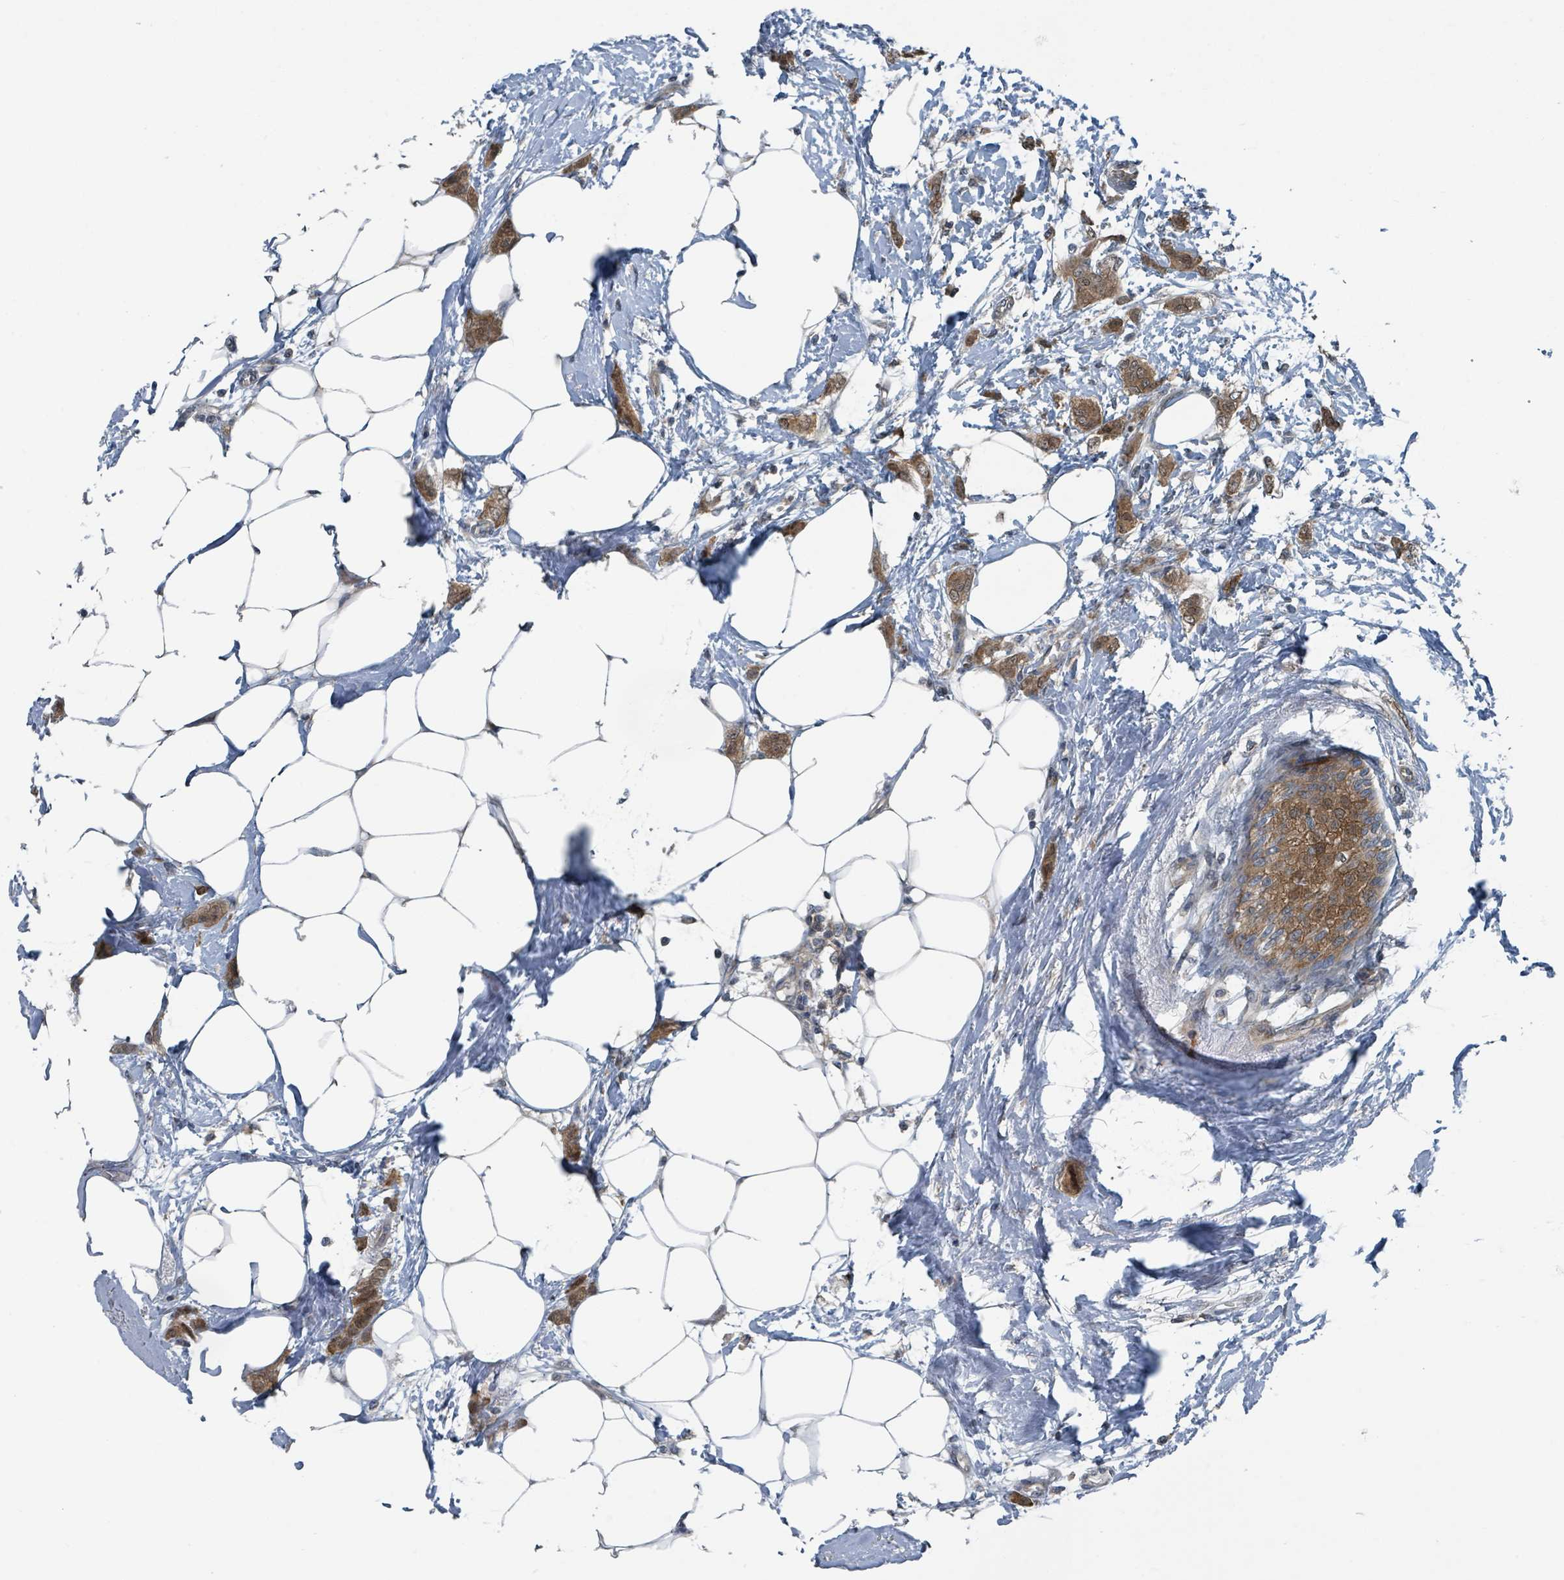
{"staining": {"intensity": "moderate", "quantity": ">75%", "location": "cytoplasmic/membranous,nuclear"}, "tissue": "breast cancer", "cell_type": "Tumor cells", "image_type": "cancer", "snomed": [{"axis": "morphology", "description": "Duct carcinoma"}, {"axis": "topography", "description": "Breast"}], "caption": "High-magnification brightfield microscopy of breast cancer stained with DAB (3,3'-diaminobenzidine) (brown) and counterstained with hematoxylin (blue). tumor cells exhibit moderate cytoplasmic/membranous and nuclear expression is seen in approximately>75% of cells. The protein is stained brown, and the nuclei are stained in blue (DAB (3,3'-diaminobenzidine) IHC with brightfield microscopy, high magnification).", "gene": "GOLGA7", "patient": {"sex": "female", "age": 72}}